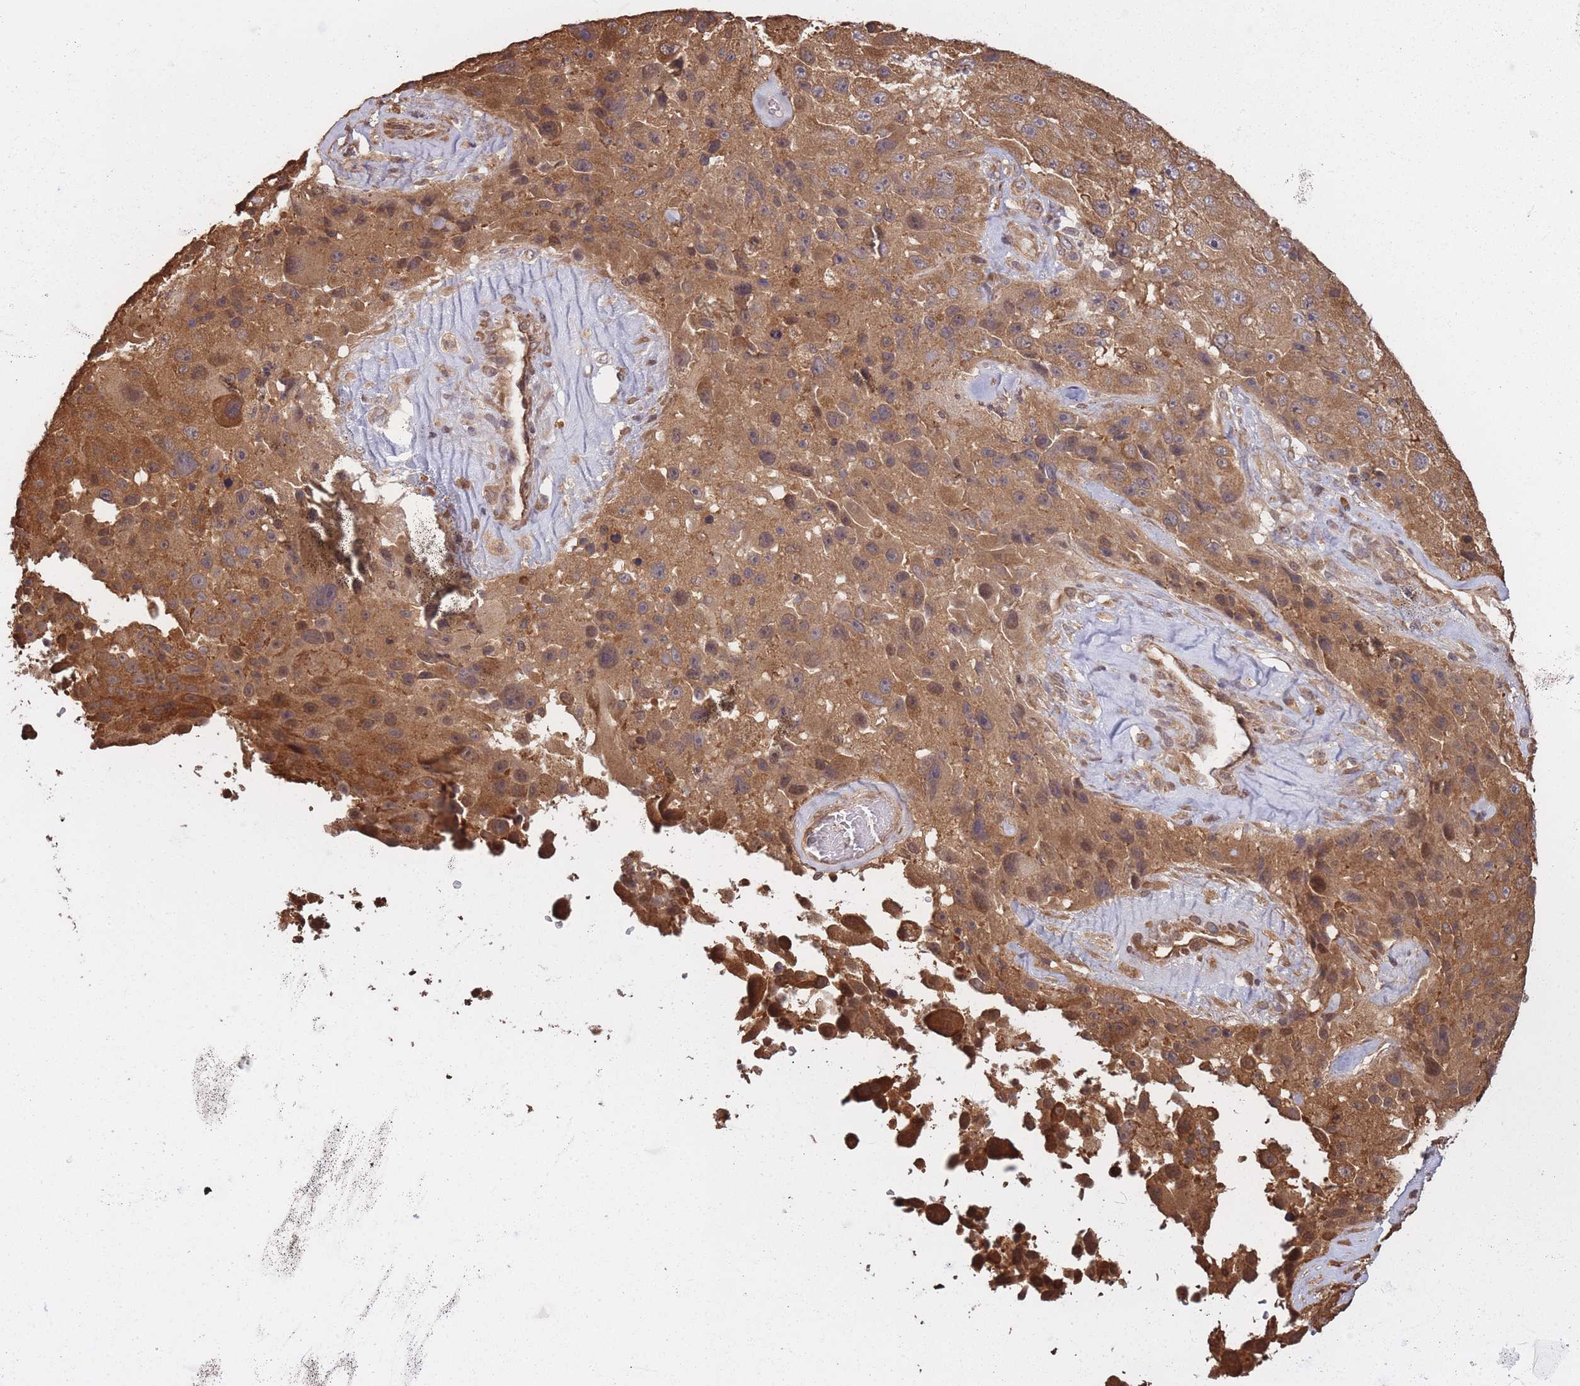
{"staining": {"intensity": "moderate", "quantity": ">75%", "location": "cytoplasmic/membranous"}, "tissue": "melanoma", "cell_type": "Tumor cells", "image_type": "cancer", "snomed": [{"axis": "morphology", "description": "Malignant melanoma, Metastatic site"}, {"axis": "topography", "description": "Lymph node"}], "caption": "IHC (DAB) staining of human malignant melanoma (metastatic site) reveals moderate cytoplasmic/membranous protein positivity in about >75% of tumor cells.", "gene": "ARL13B", "patient": {"sex": "male", "age": 62}}